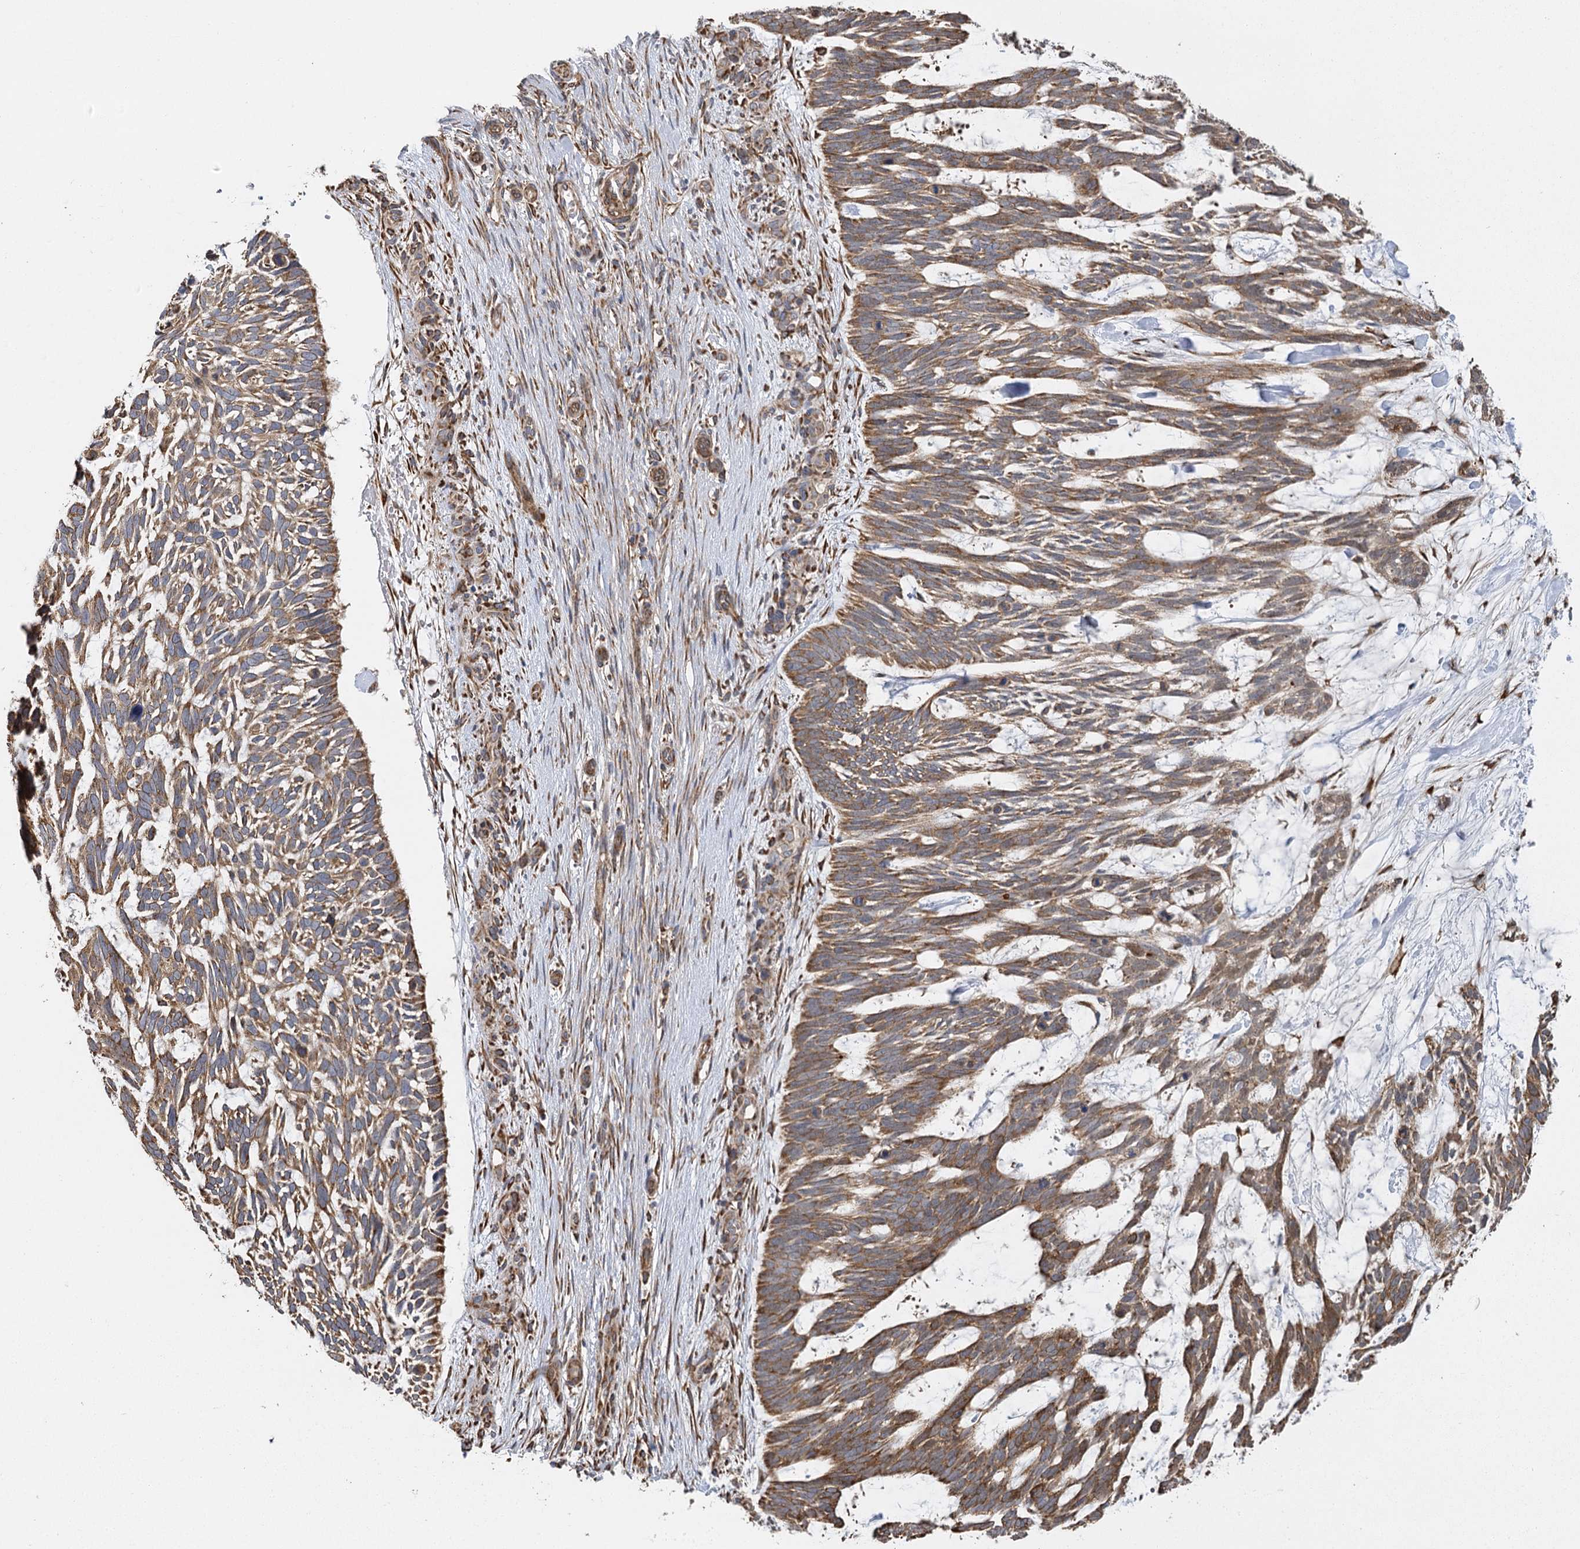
{"staining": {"intensity": "moderate", "quantity": ">75%", "location": "cytoplasmic/membranous"}, "tissue": "skin cancer", "cell_type": "Tumor cells", "image_type": "cancer", "snomed": [{"axis": "morphology", "description": "Basal cell carcinoma"}, {"axis": "topography", "description": "Skin"}], "caption": "Brown immunohistochemical staining in human skin cancer demonstrates moderate cytoplasmic/membranous staining in approximately >75% of tumor cells.", "gene": "IL11RA", "patient": {"sex": "male", "age": 88}}